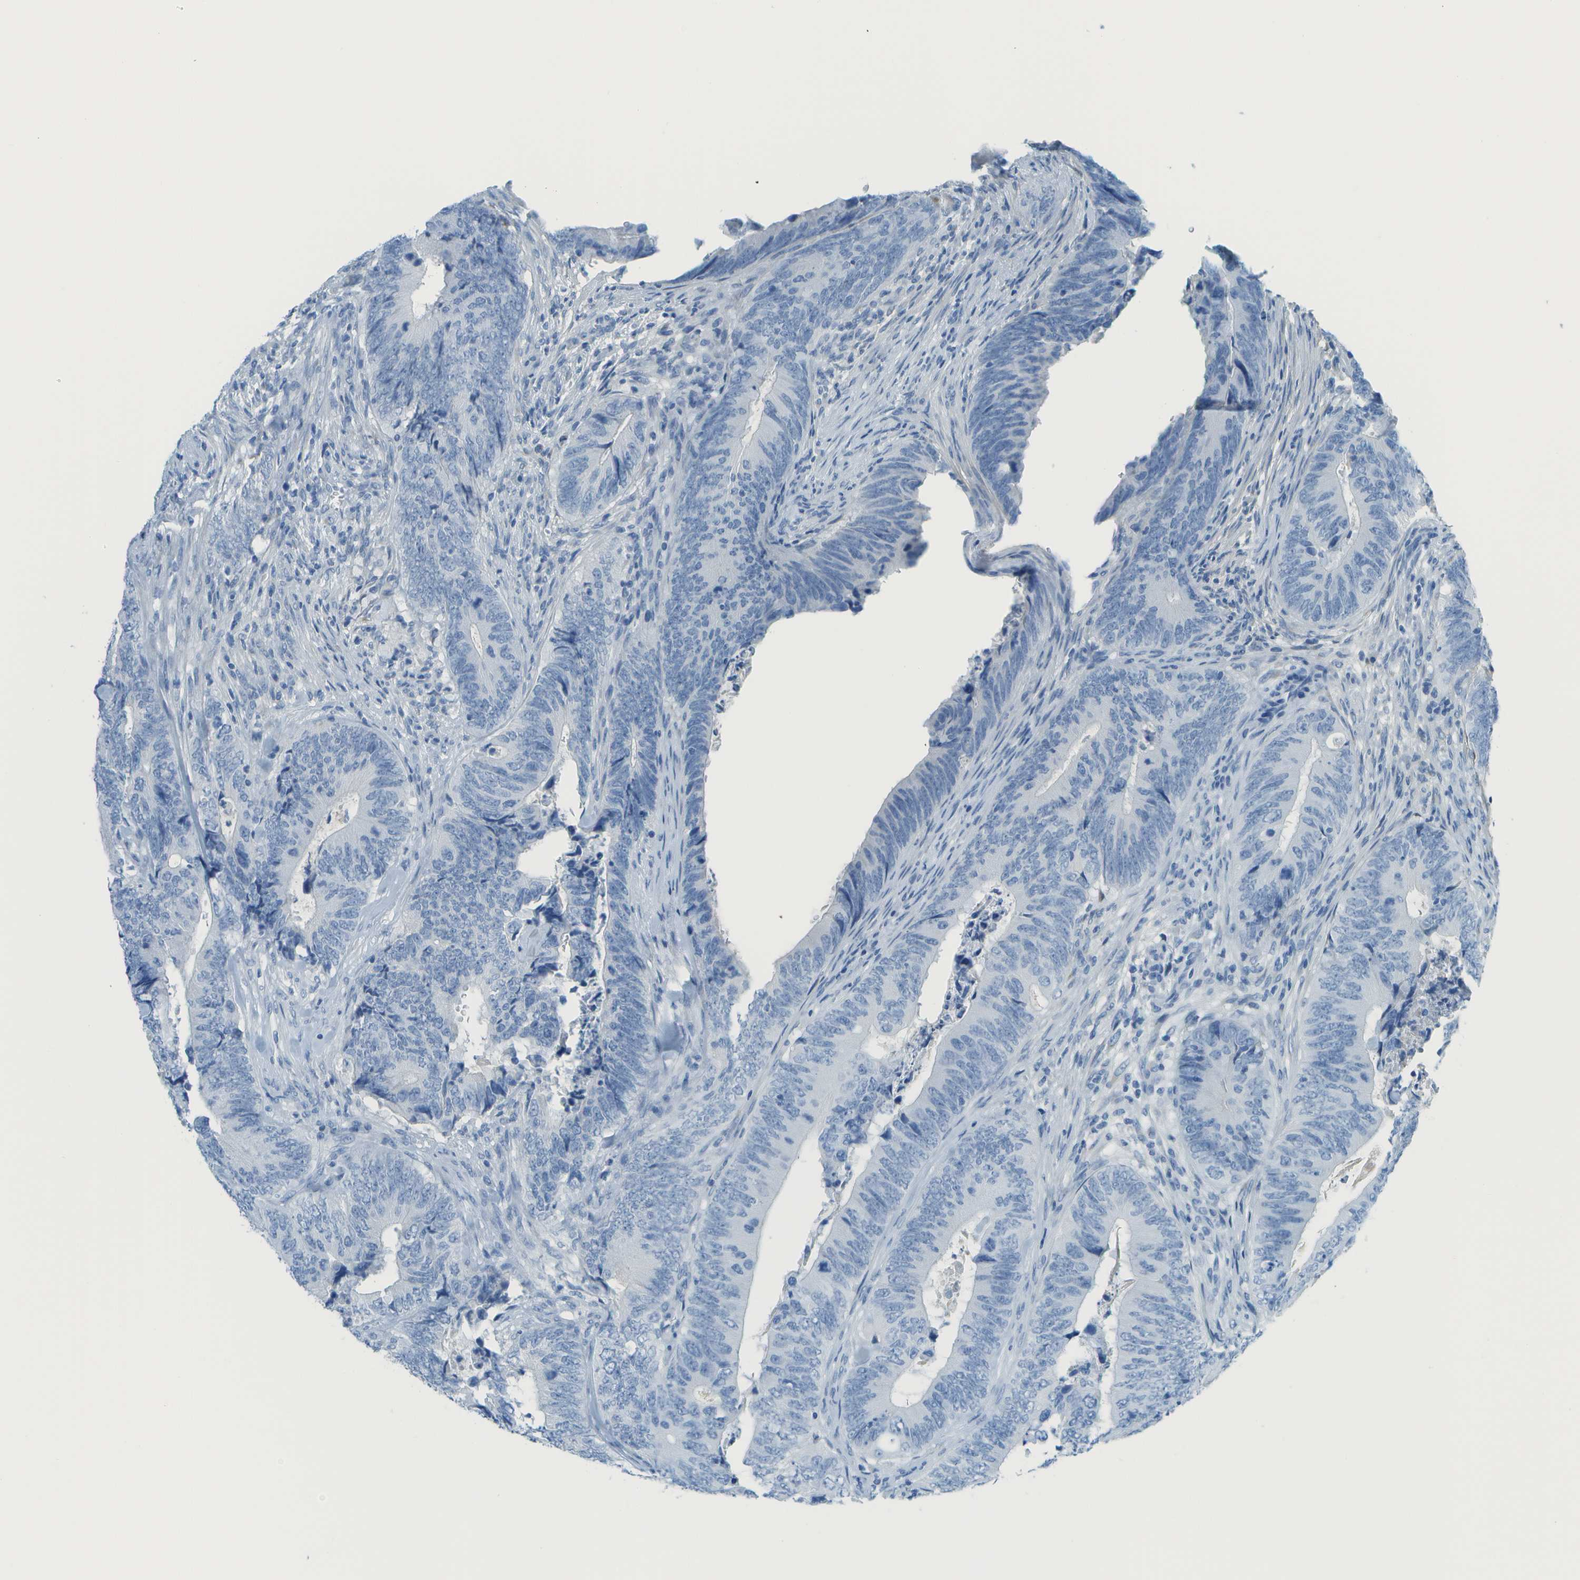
{"staining": {"intensity": "negative", "quantity": "none", "location": "none"}, "tissue": "colorectal cancer", "cell_type": "Tumor cells", "image_type": "cancer", "snomed": [{"axis": "morphology", "description": "Normal tissue, NOS"}, {"axis": "morphology", "description": "Adenocarcinoma, NOS"}, {"axis": "topography", "description": "Colon"}], "caption": "DAB (3,3'-diaminobenzidine) immunohistochemical staining of human colorectal cancer shows no significant positivity in tumor cells. (DAB IHC with hematoxylin counter stain).", "gene": "C1S", "patient": {"sex": "male", "age": 56}}